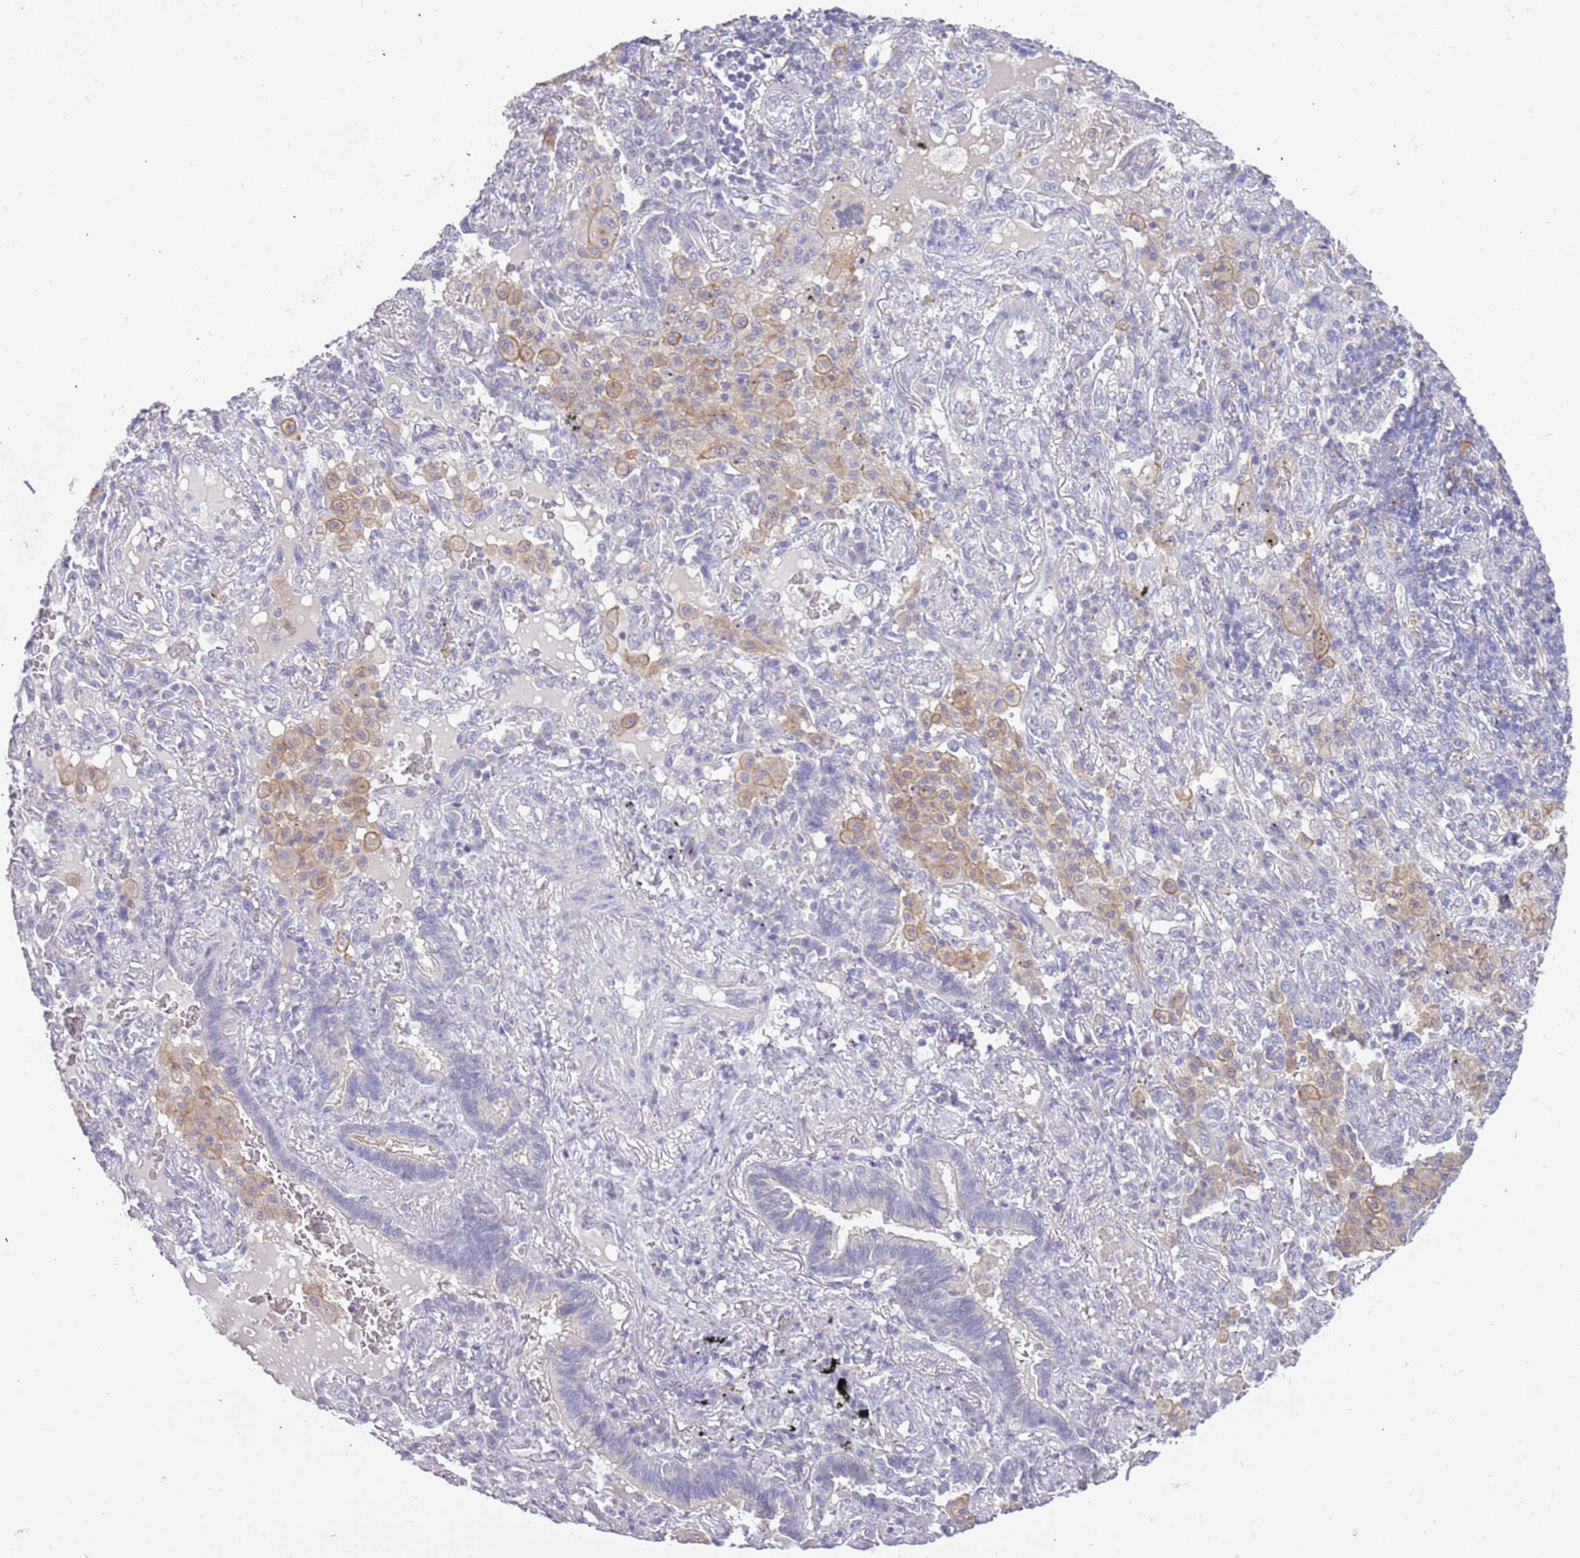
{"staining": {"intensity": "negative", "quantity": "none", "location": "none"}, "tissue": "lung cancer", "cell_type": "Tumor cells", "image_type": "cancer", "snomed": [{"axis": "morphology", "description": "Squamous cell carcinoma, NOS"}, {"axis": "topography", "description": "Lung"}], "caption": "Tumor cells show no significant protein positivity in lung cancer. The staining is performed using DAB brown chromogen with nuclei counter-stained in using hematoxylin.", "gene": "RHCG", "patient": {"sex": "female", "age": 70}}